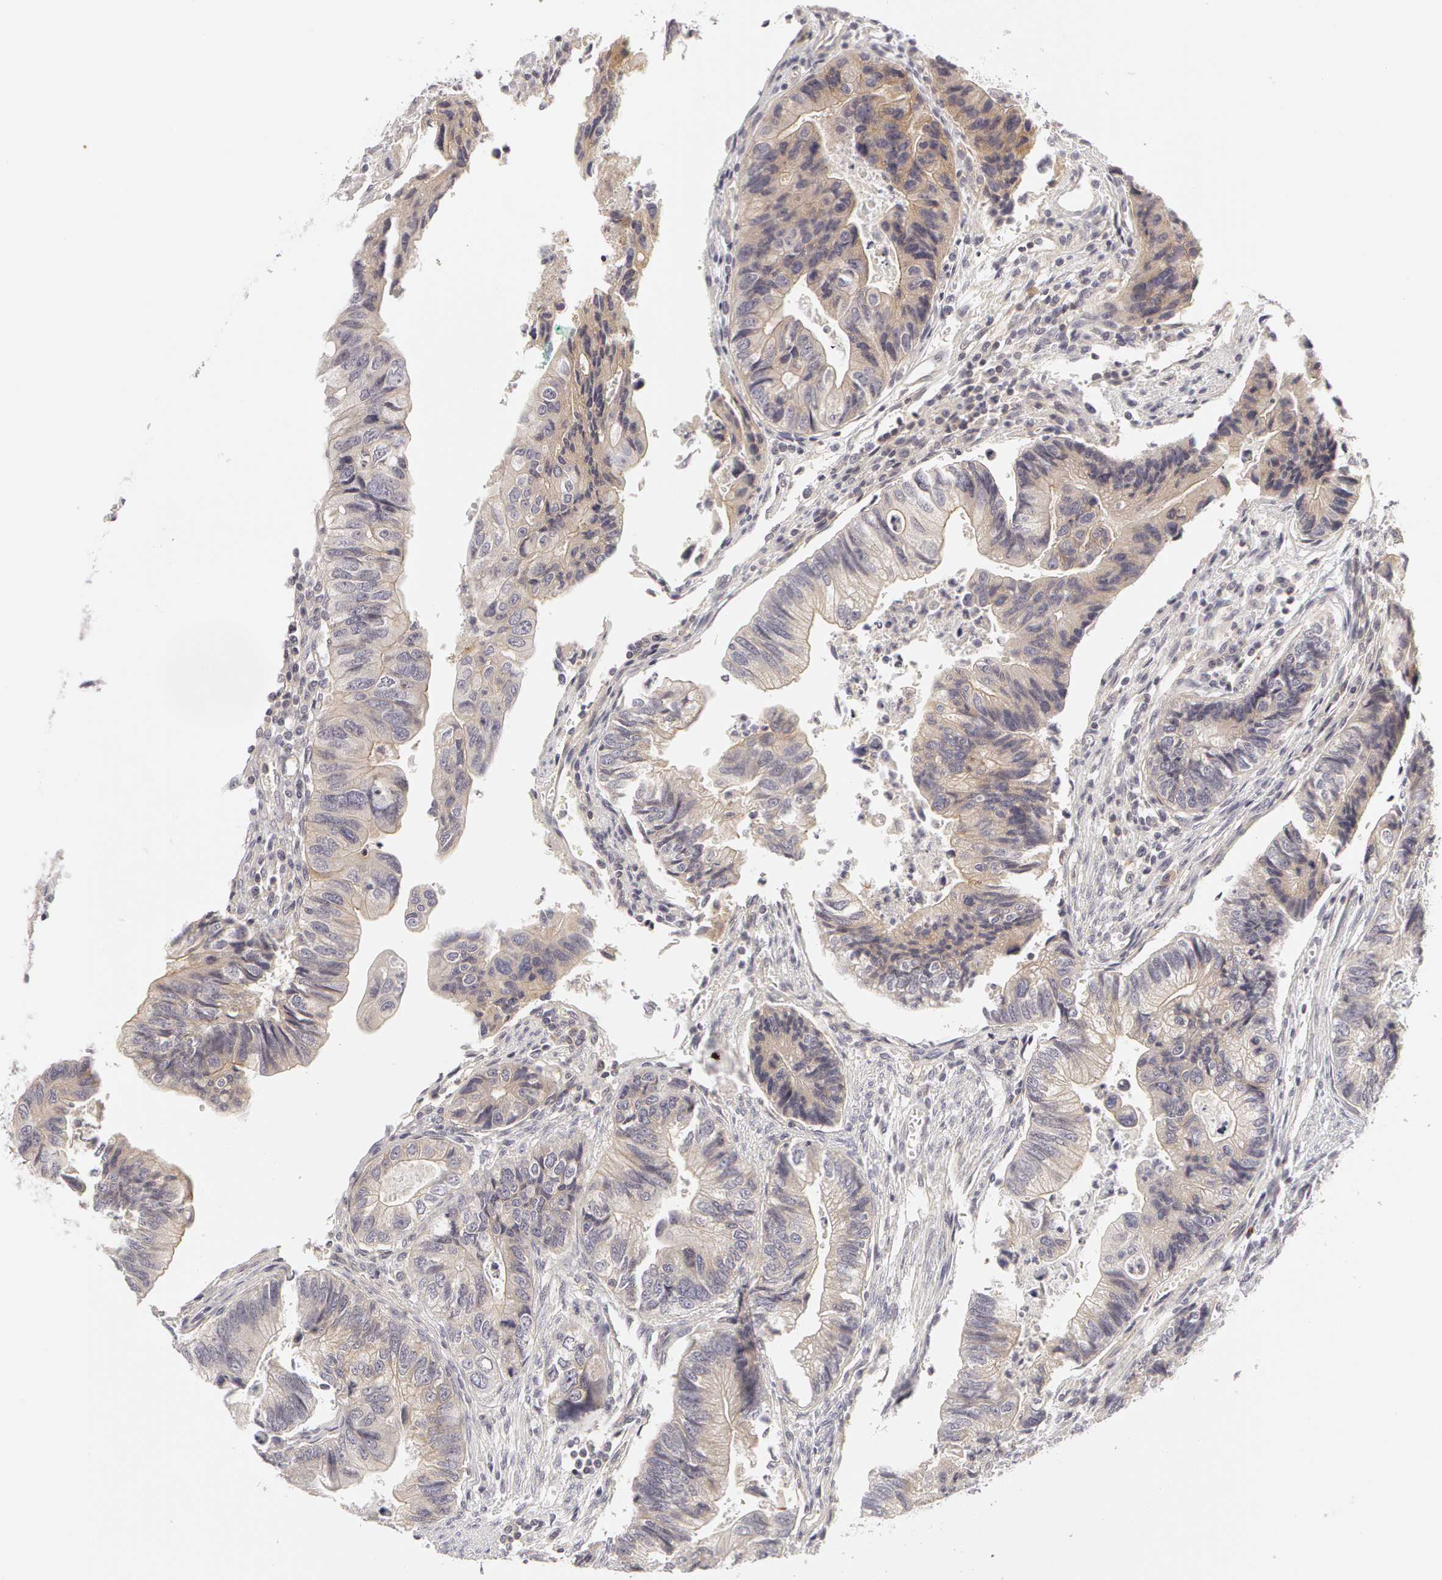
{"staining": {"intensity": "weak", "quantity": "25%-75%", "location": "cytoplasmic/membranous"}, "tissue": "colorectal cancer", "cell_type": "Tumor cells", "image_type": "cancer", "snomed": [{"axis": "morphology", "description": "Adenocarcinoma, NOS"}, {"axis": "topography", "description": "Colon"}], "caption": "Brown immunohistochemical staining in colorectal adenocarcinoma reveals weak cytoplasmic/membranous positivity in approximately 25%-75% of tumor cells.", "gene": "ABCB1", "patient": {"sex": "female", "age": 11}}